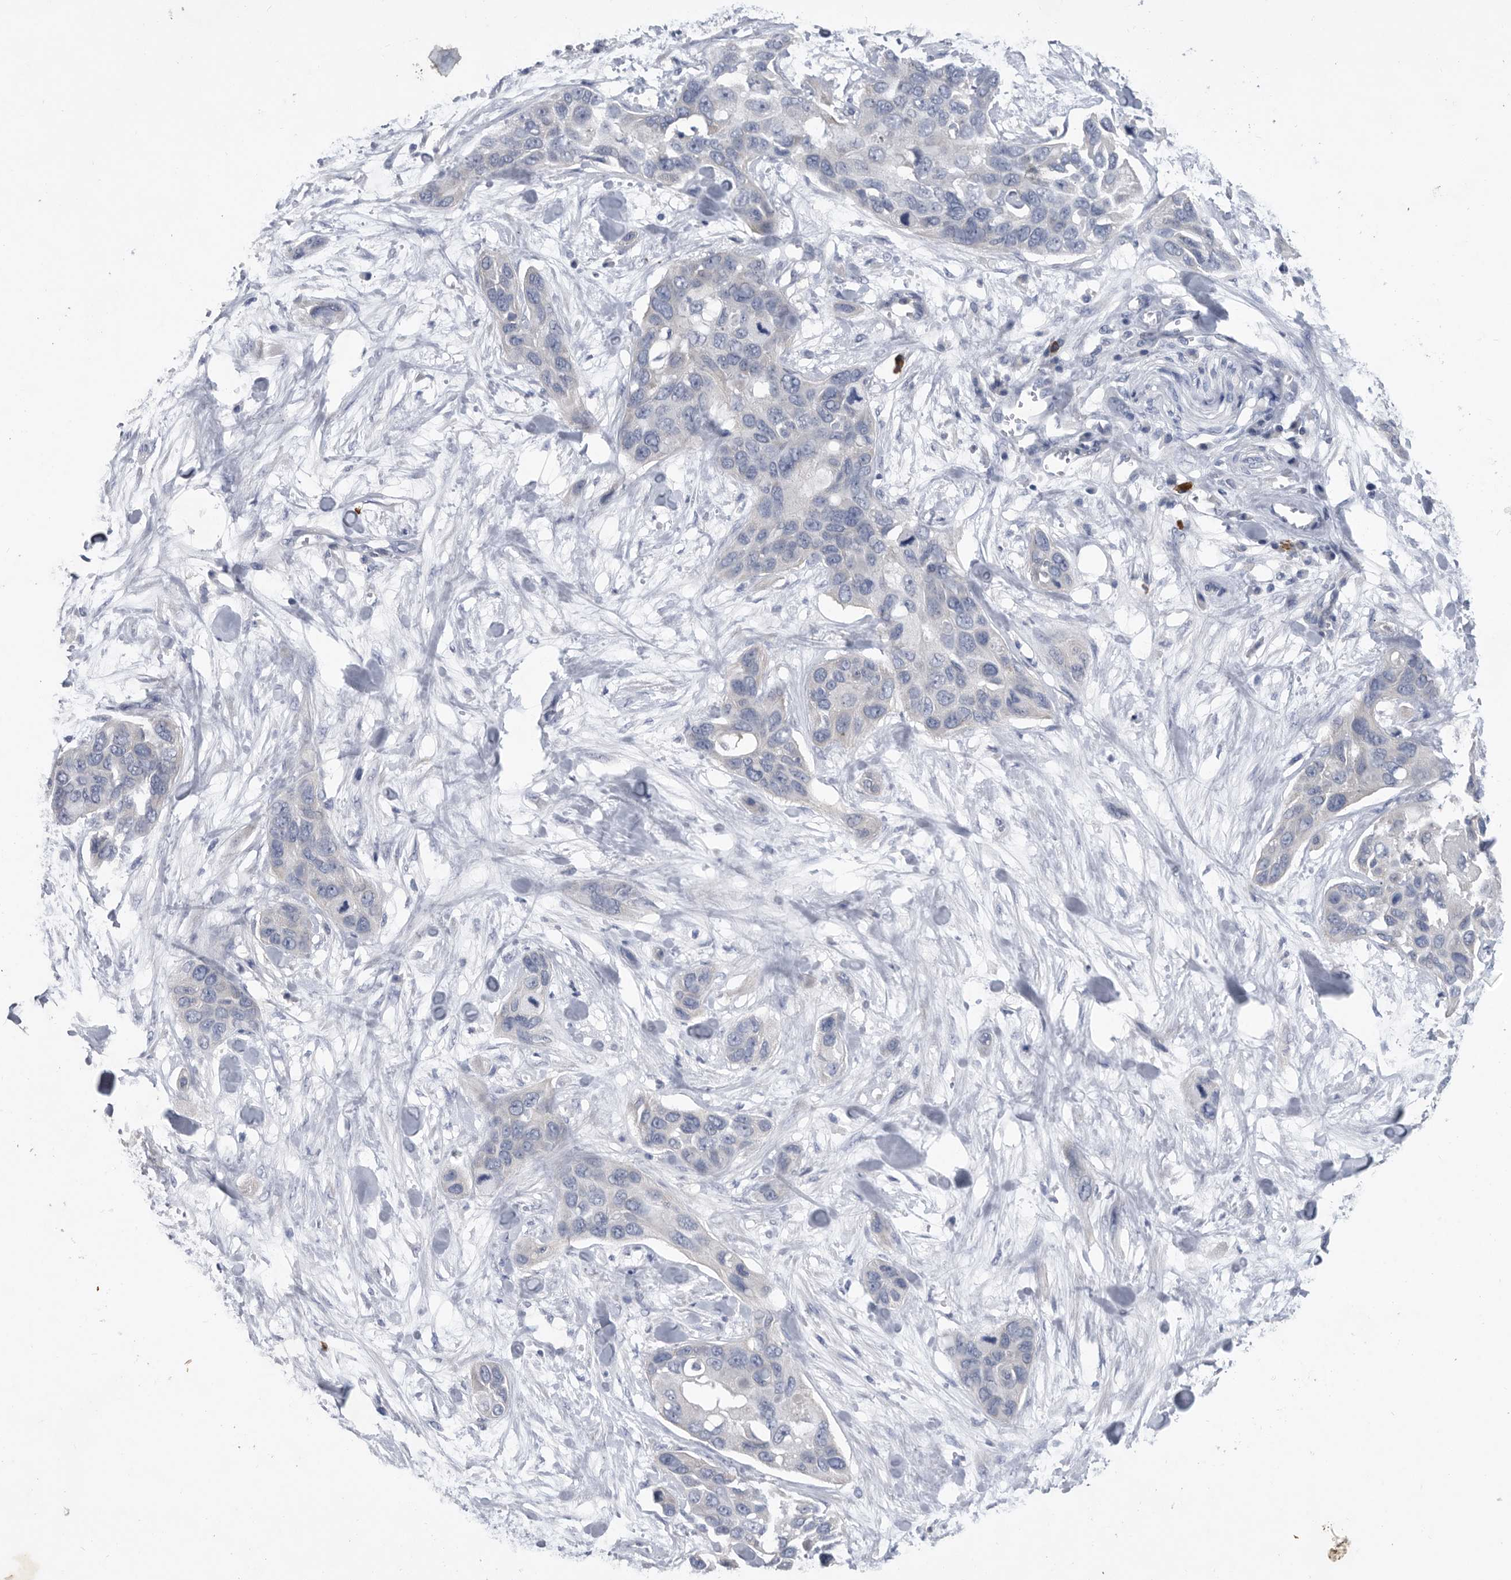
{"staining": {"intensity": "negative", "quantity": "none", "location": "none"}, "tissue": "pancreatic cancer", "cell_type": "Tumor cells", "image_type": "cancer", "snomed": [{"axis": "morphology", "description": "Adenocarcinoma, NOS"}, {"axis": "topography", "description": "Pancreas"}], "caption": "Immunohistochemistry of pancreatic cancer reveals no positivity in tumor cells.", "gene": "BTBD6", "patient": {"sex": "female", "age": 60}}